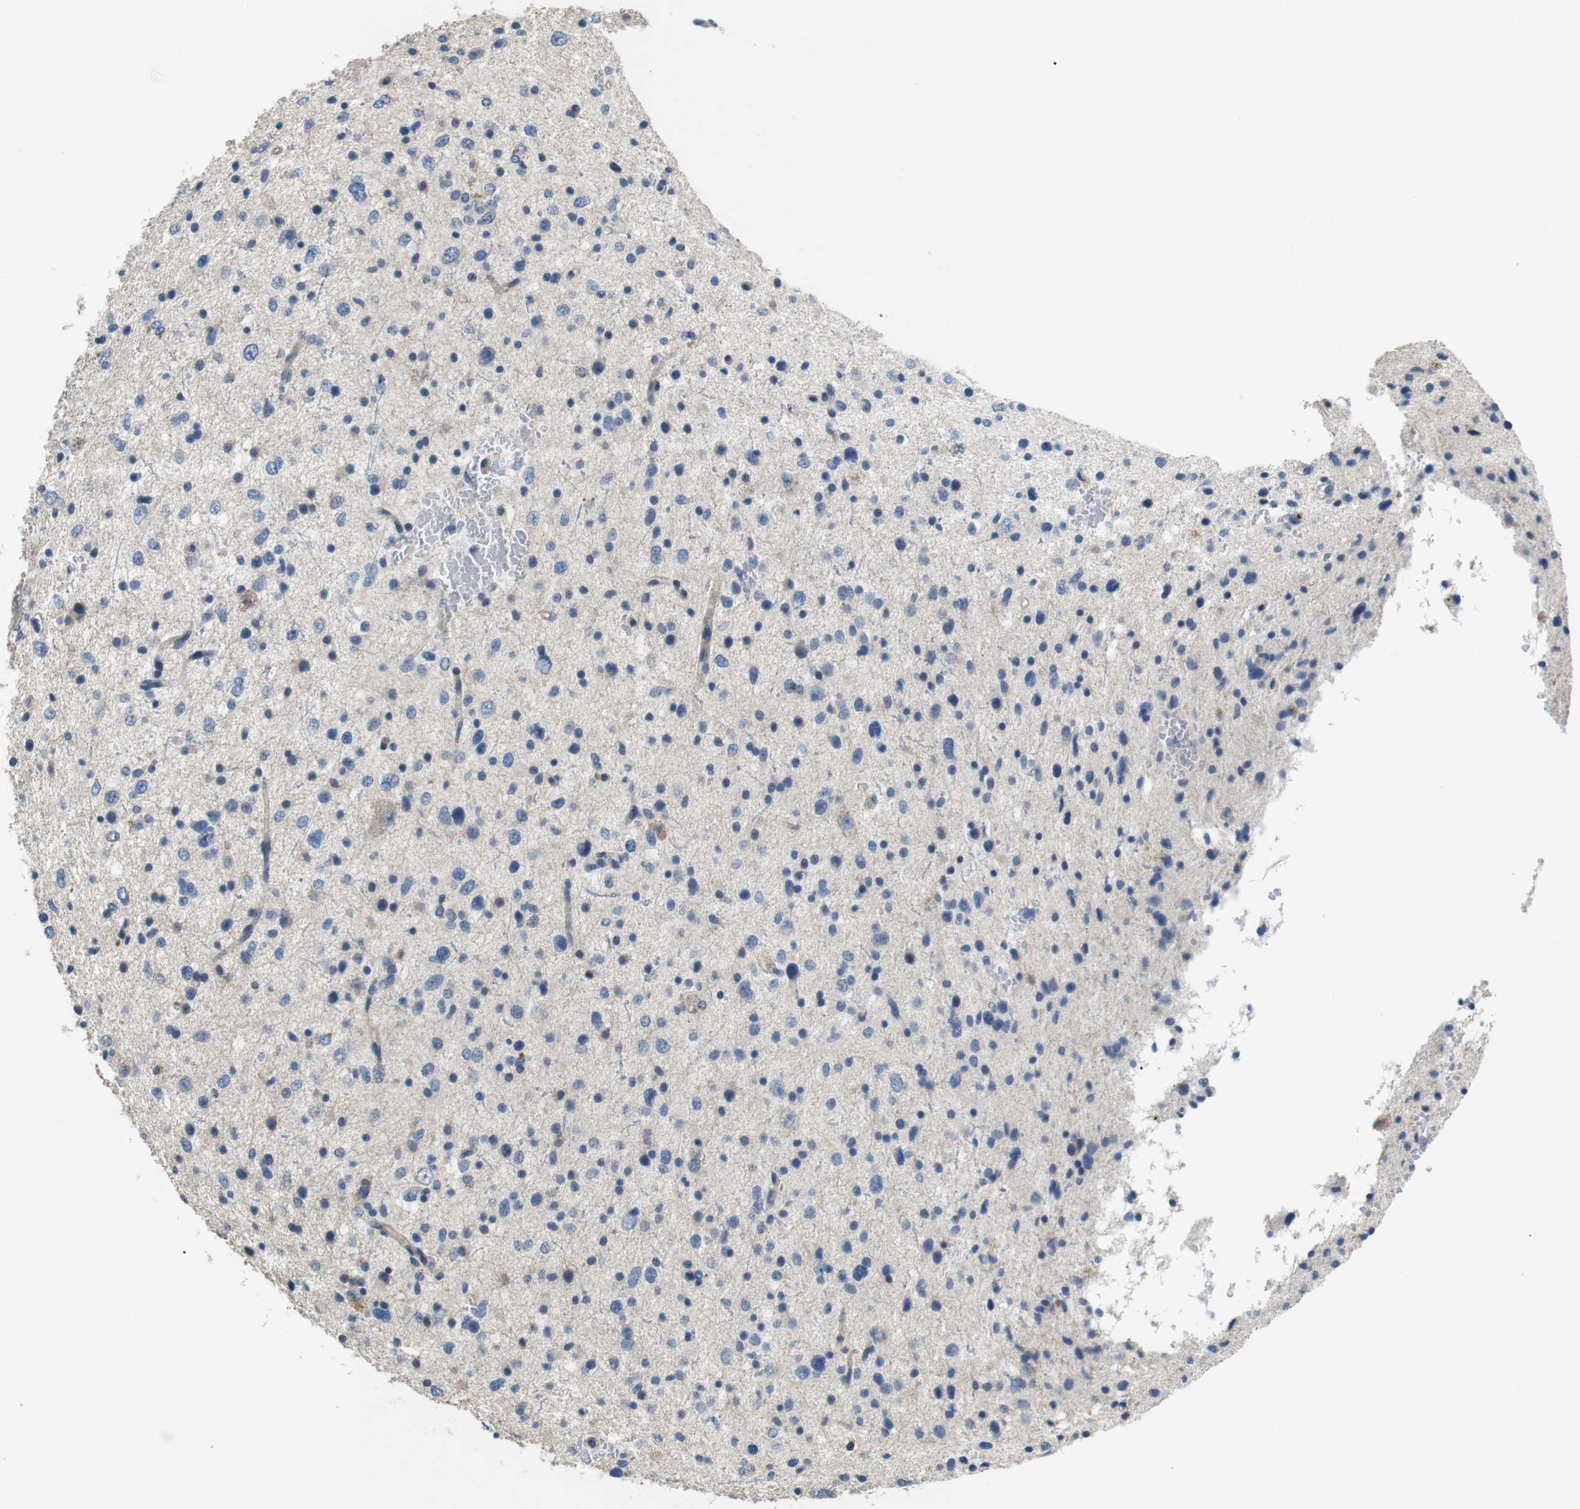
{"staining": {"intensity": "negative", "quantity": "none", "location": "none"}, "tissue": "glioma", "cell_type": "Tumor cells", "image_type": "cancer", "snomed": [{"axis": "morphology", "description": "Glioma, malignant, Low grade"}, {"axis": "topography", "description": "Brain"}], "caption": "A photomicrograph of human glioma is negative for staining in tumor cells.", "gene": "CD6", "patient": {"sex": "female", "age": 37}}